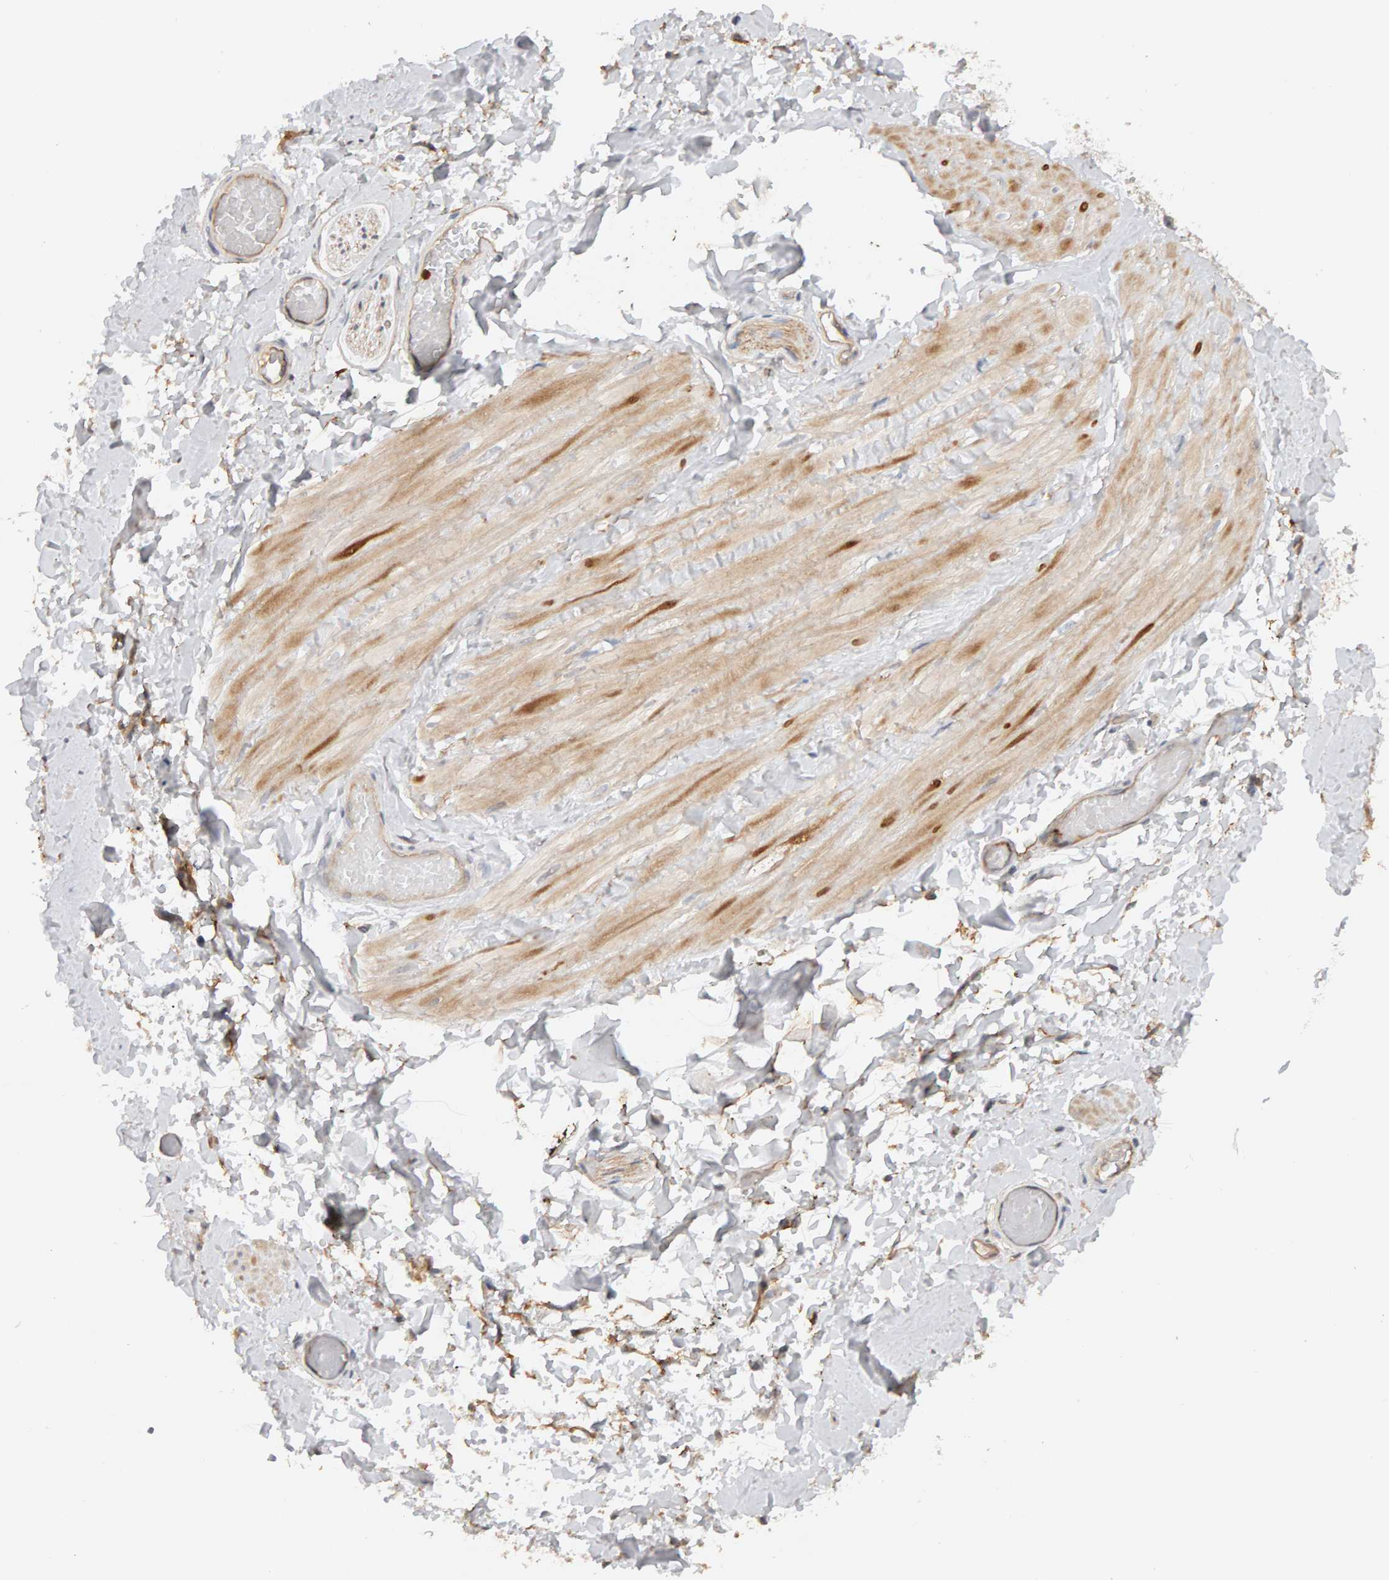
{"staining": {"intensity": "weak", "quantity": "25%-75%", "location": "cytoplasmic/membranous"}, "tissue": "adipose tissue", "cell_type": "Adipocytes", "image_type": "normal", "snomed": [{"axis": "morphology", "description": "Normal tissue, NOS"}, {"axis": "topography", "description": "Adipose tissue"}, {"axis": "topography", "description": "Vascular tissue"}, {"axis": "topography", "description": "Peripheral nerve tissue"}], "caption": "Immunohistochemistry (IHC) (DAB (3,3'-diaminobenzidine)) staining of unremarkable adipose tissue exhibits weak cytoplasmic/membranous protein positivity in approximately 25%-75% of adipocytes.", "gene": "PPP1R16A", "patient": {"sex": "male", "age": 25}}